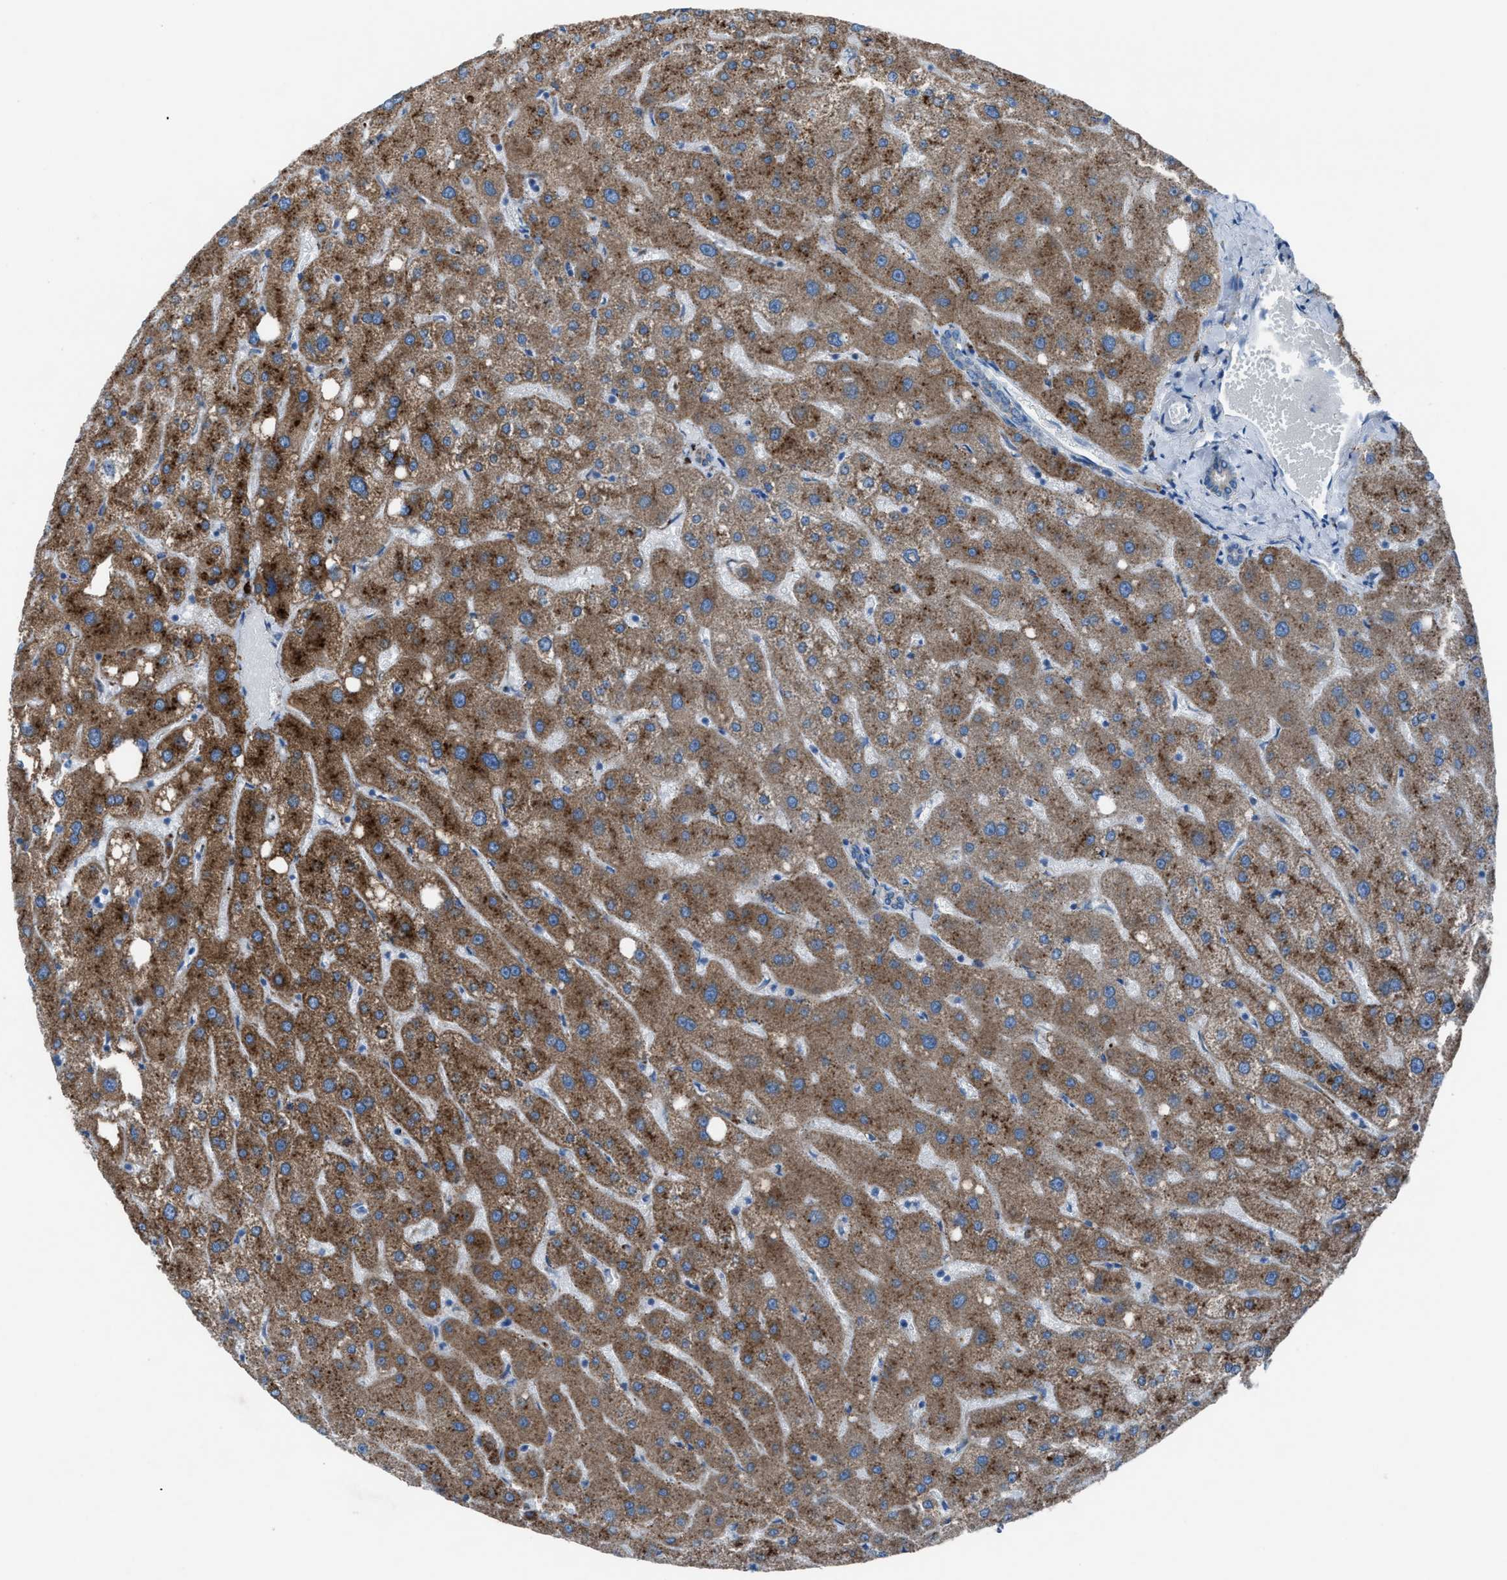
{"staining": {"intensity": "negative", "quantity": "none", "location": "none"}, "tissue": "liver", "cell_type": "Cholangiocytes", "image_type": "normal", "snomed": [{"axis": "morphology", "description": "Normal tissue, NOS"}, {"axis": "topography", "description": "Liver"}], "caption": "Cholangiocytes show no significant staining in benign liver. (DAB immunohistochemistry (IHC) with hematoxylin counter stain).", "gene": "CD1B", "patient": {"sex": "male", "age": 73}}